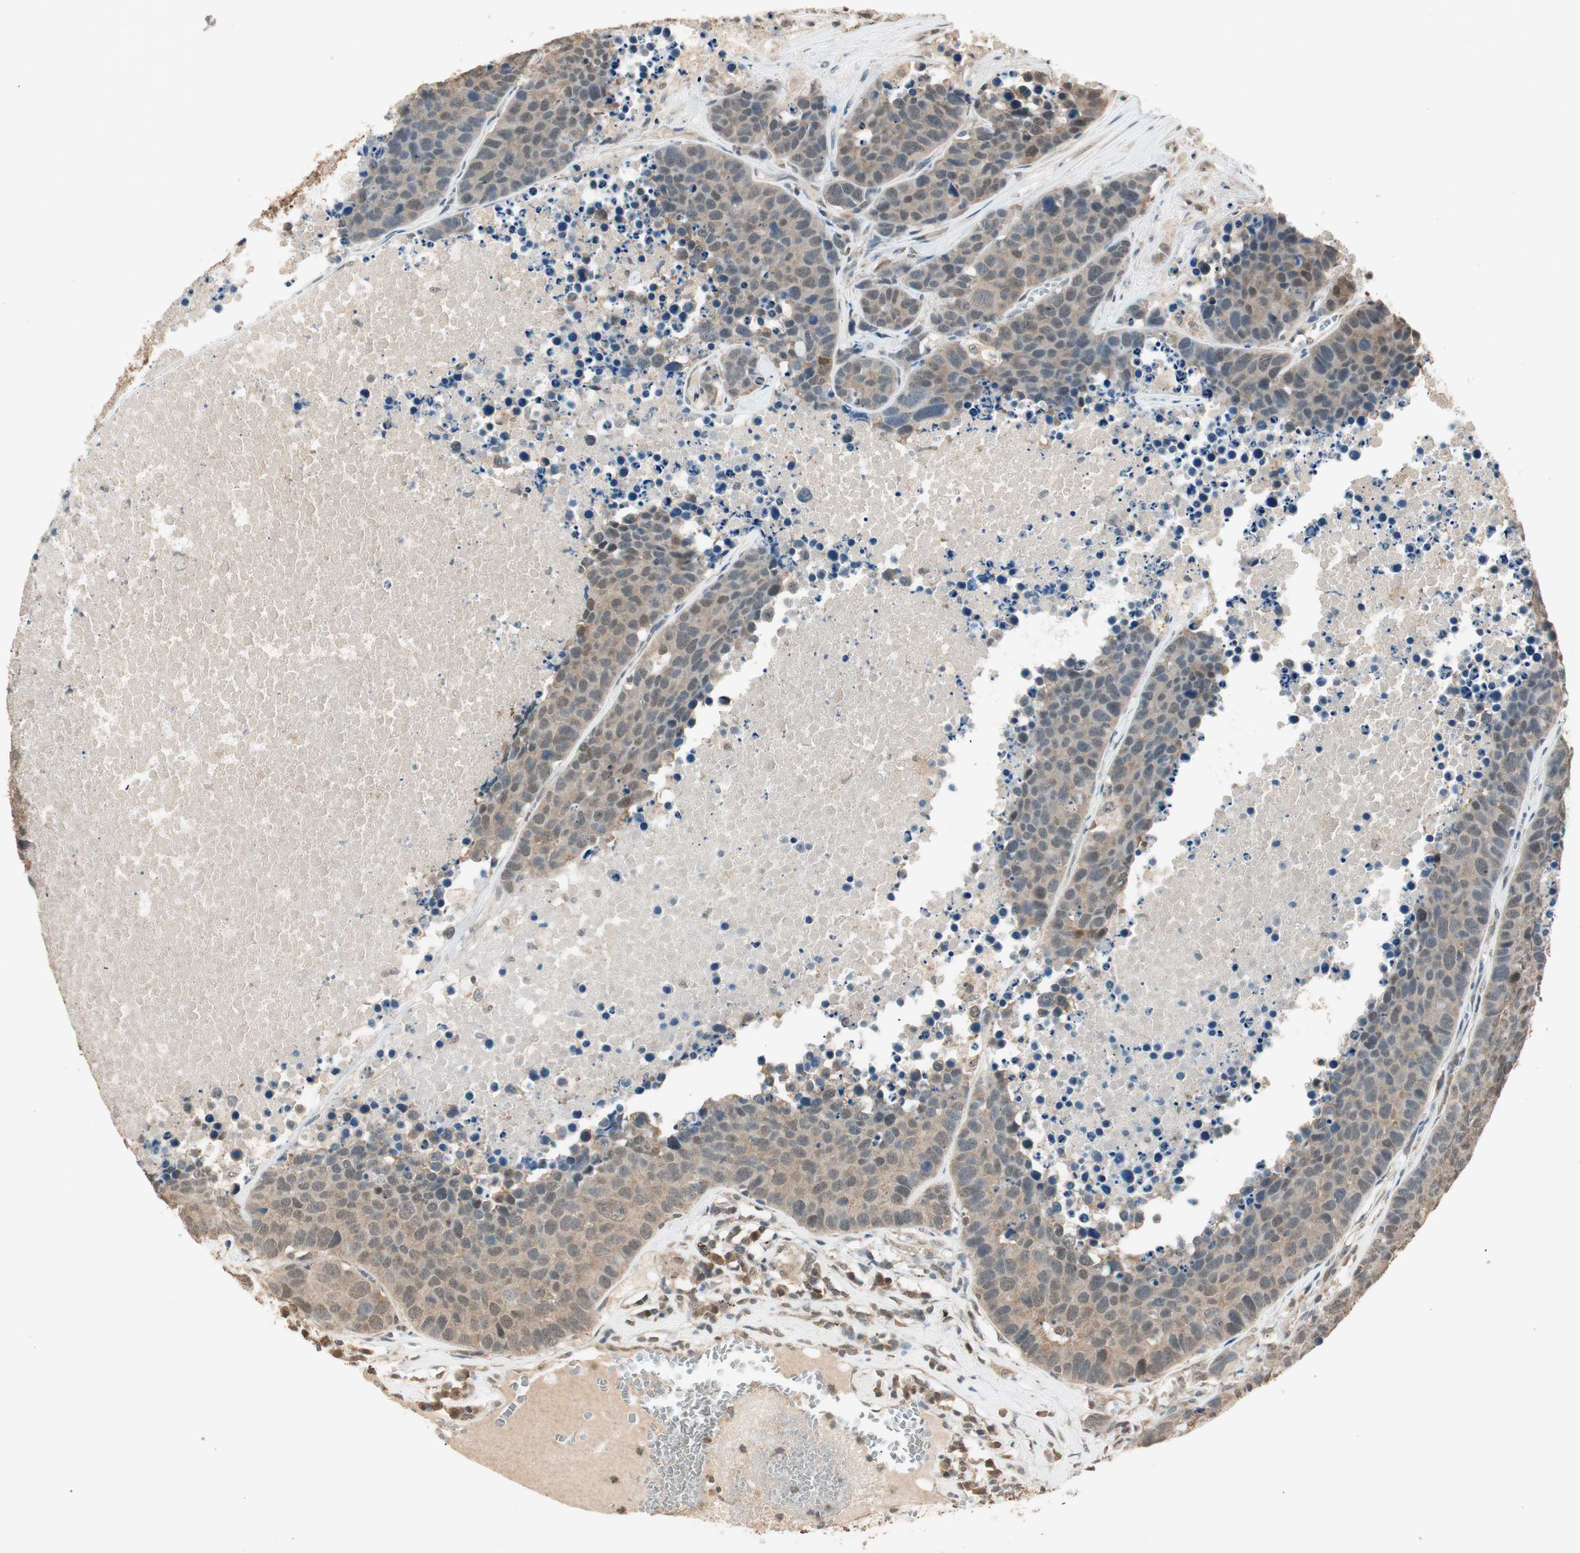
{"staining": {"intensity": "weak", "quantity": "25%-75%", "location": "cytoplasmic/membranous"}, "tissue": "carcinoid", "cell_type": "Tumor cells", "image_type": "cancer", "snomed": [{"axis": "morphology", "description": "Carcinoid, malignant, NOS"}, {"axis": "topography", "description": "Lung"}], "caption": "Protein analysis of carcinoid tissue shows weak cytoplasmic/membranous positivity in about 25%-75% of tumor cells.", "gene": "USP5", "patient": {"sex": "male", "age": 60}}